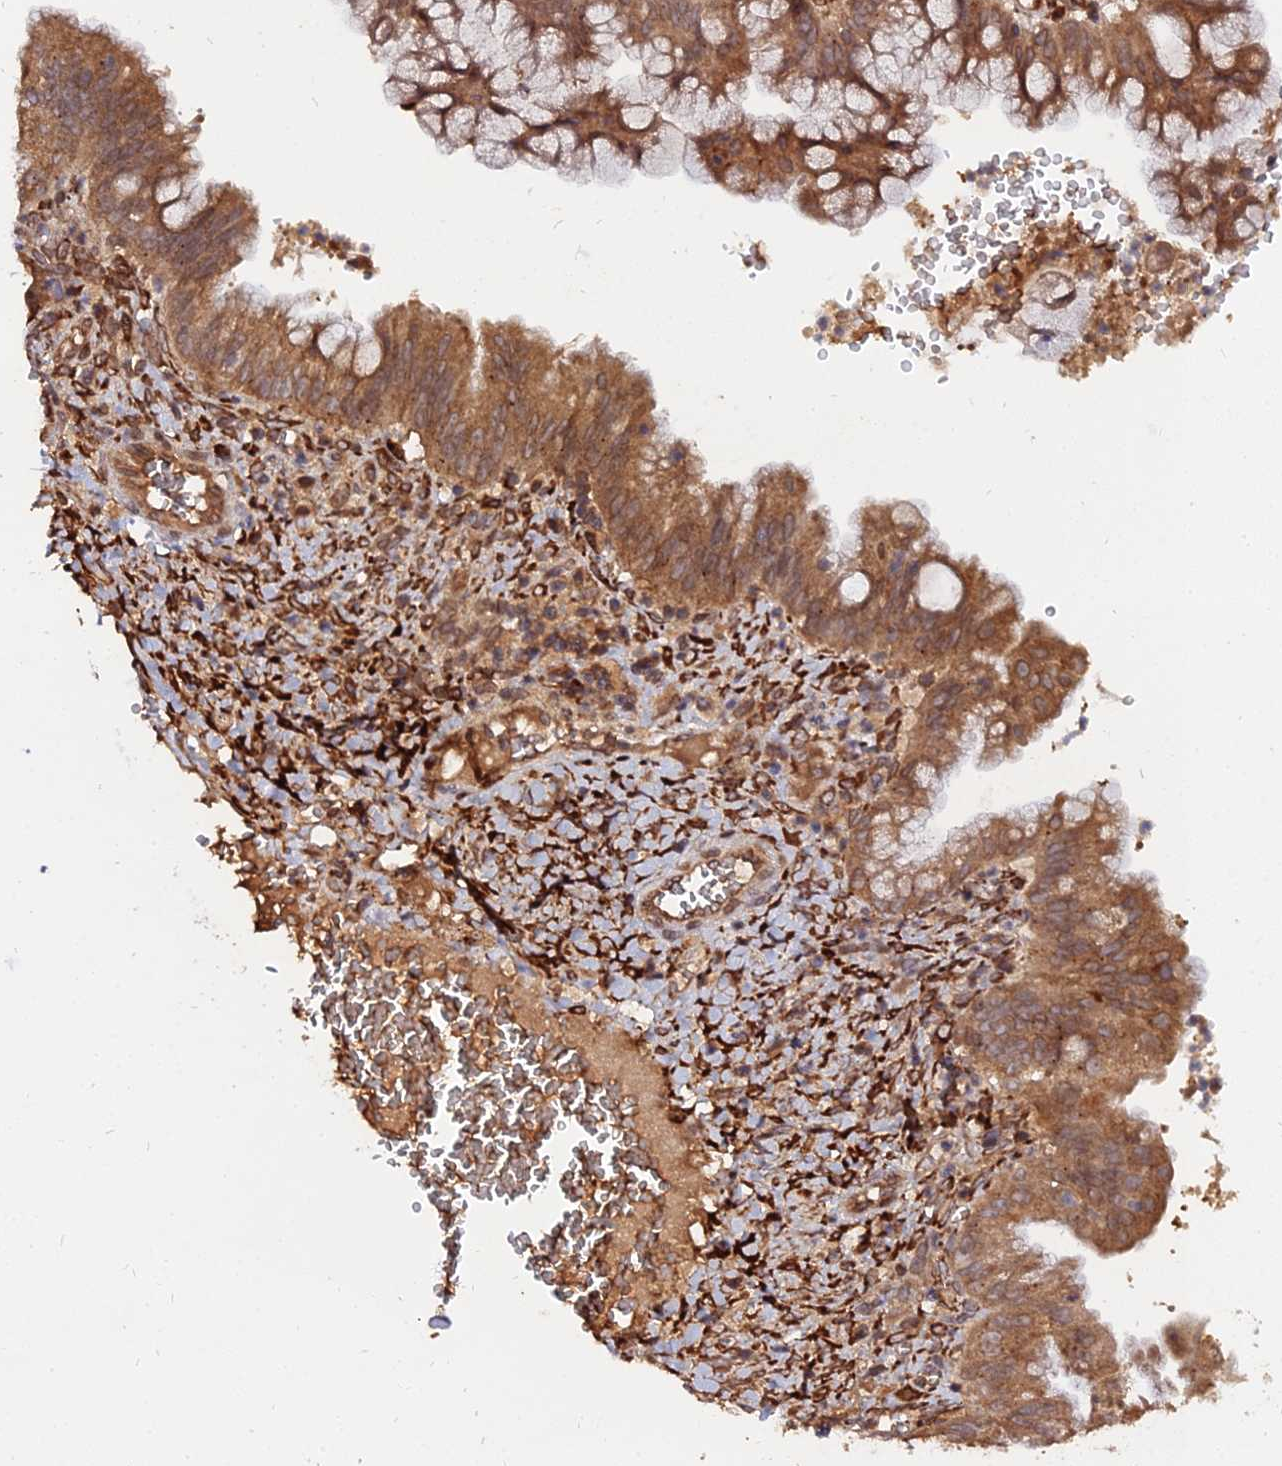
{"staining": {"intensity": "moderate", "quantity": ">75%", "location": "cytoplasmic/membranous"}, "tissue": "ovarian cancer", "cell_type": "Tumor cells", "image_type": "cancer", "snomed": [{"axis": "morphology", "description": "Cystadenocarcinoma, mucinous, NOS"}, {"axis": "topography", "description": "Ovary"}], "caption": "Ovarian cancer (mucinous cystadenocarcinoma) tissue displays moderate cytoplasmic/membranous staining in approximately >75% of tumor cells, visualized by immunohistochemistry.", "gene": "PDE4D", "patient": {"sex": "female", "age": 70}}